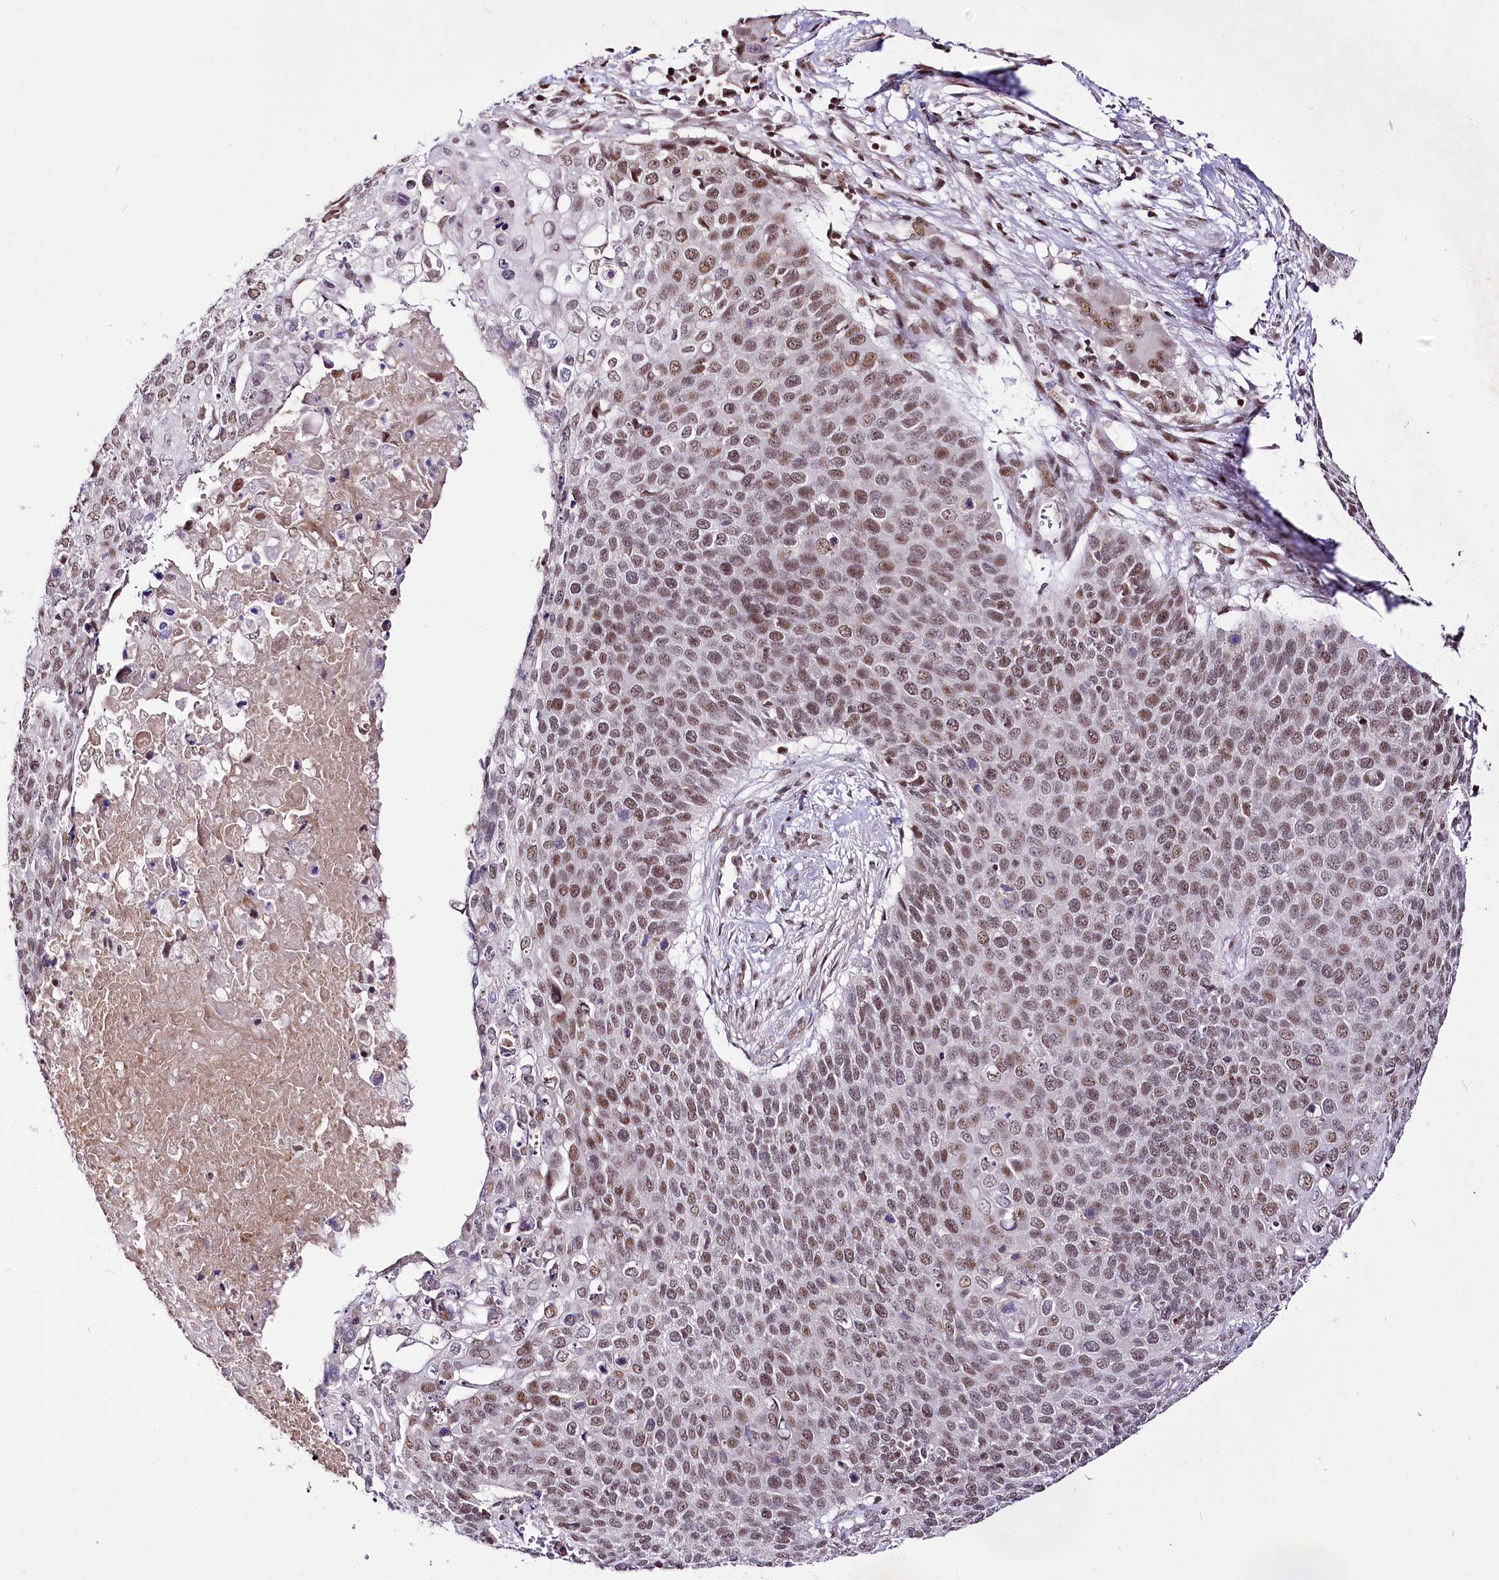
{"staining": {"intensity": "moderate", "quantity": ">75%", "location": "nuclear"}, "tissue": "cervical cancer", "cell_type": "Tumor cells", "image_type": "cancer", "snomed": [{"axis": "morphology", "description": "Squamous cell carcinoma, NOS"}, {"axis": "topography", "description": "Cervix"}], "caption": "Protein staining of cervical cancer tissue demonstrates moderate nuclear positivity in approximately >75% of tumor cells.", "gene": "POLA2", "patient": {"sex": "female", "age": 39}}